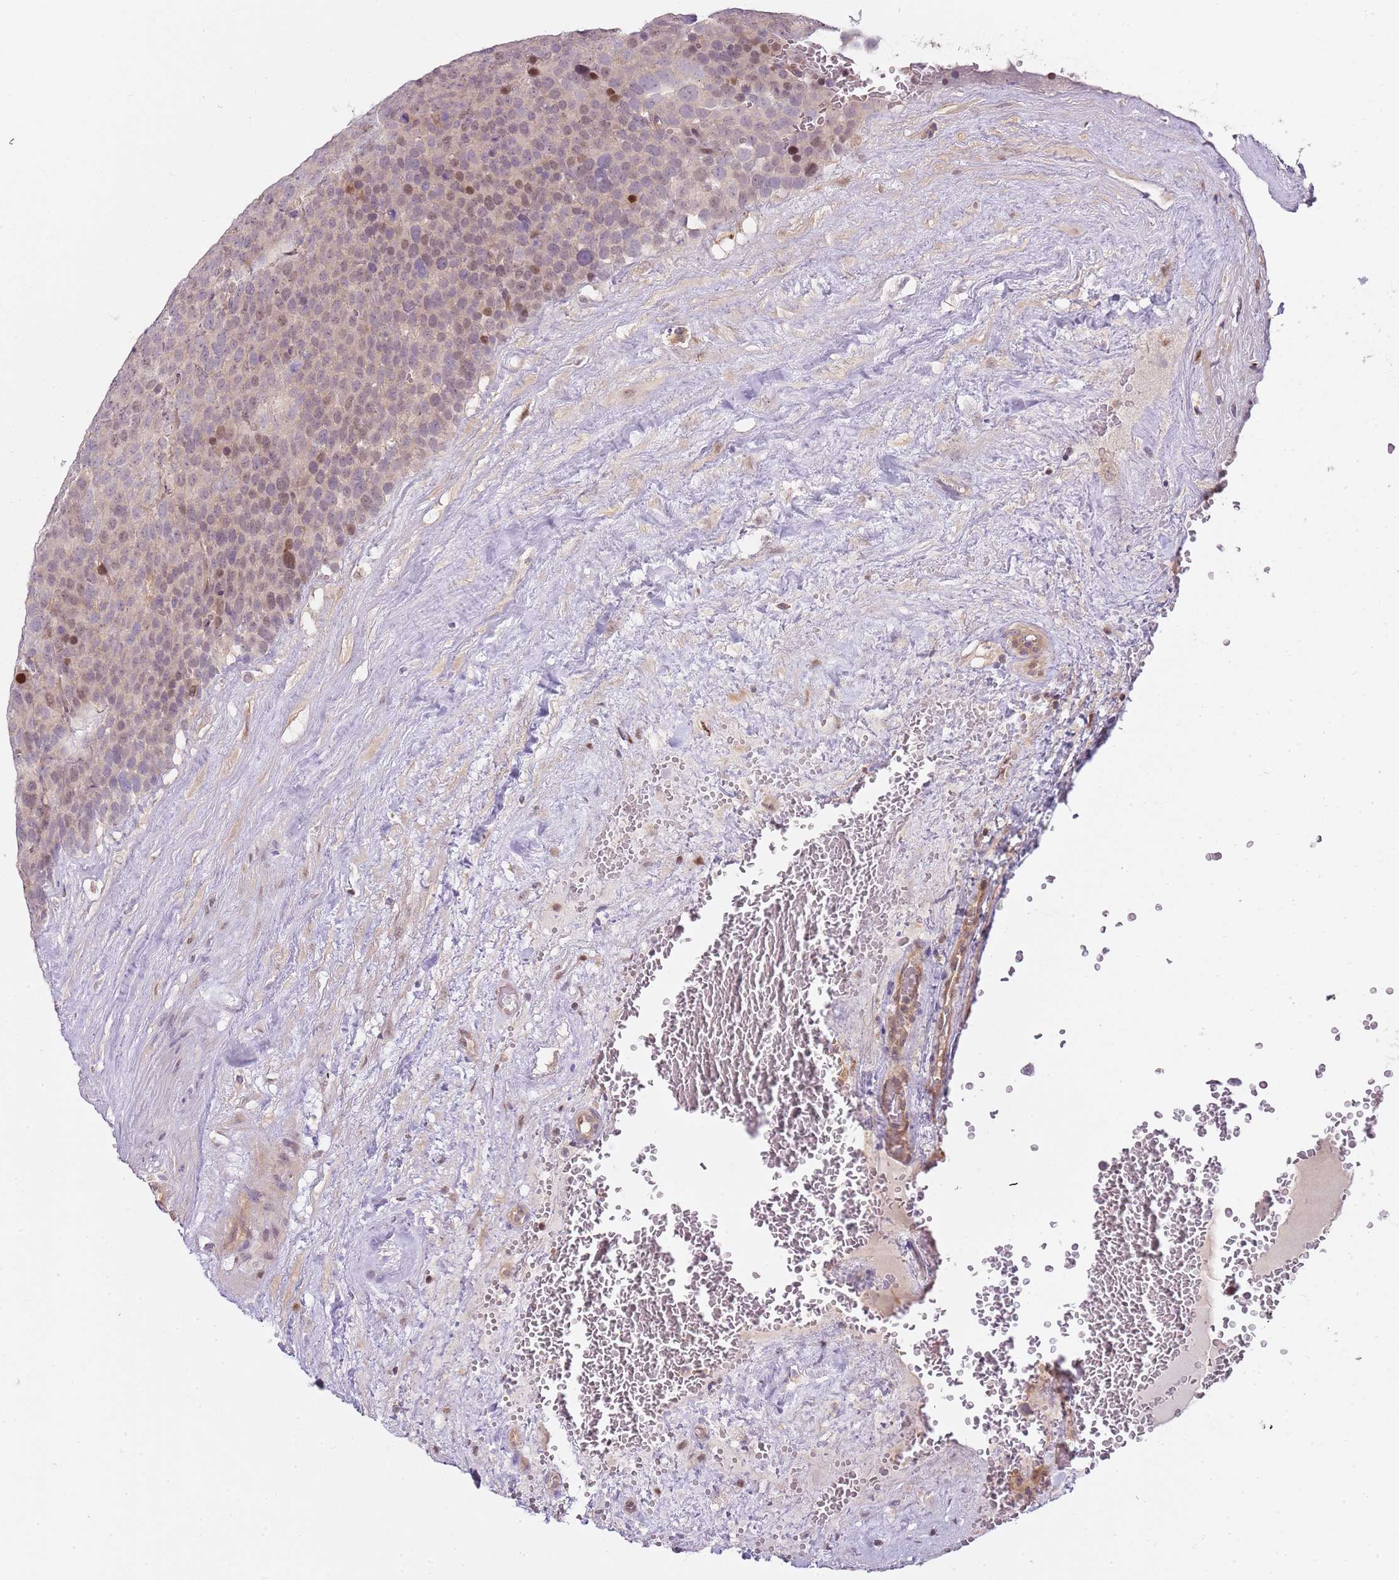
{"staining": {"intensity": "moderate", "quantity": "<25%", "location": "nuclear"}, "tissue": "testis cancer", "cell_type": "Tumor cells", "image_type": "cancer", "snomed": [{"axis": "morphology", "description": "Seminoma, NOS"}, {"axis": "topography", "description": "Testis"}], "caption": "Testis cancer tissue shows moderate nuclear staining in about <25% of tumor cells", "gene": "GSTO2", "patient": {"sex": "male", "age": 71}}